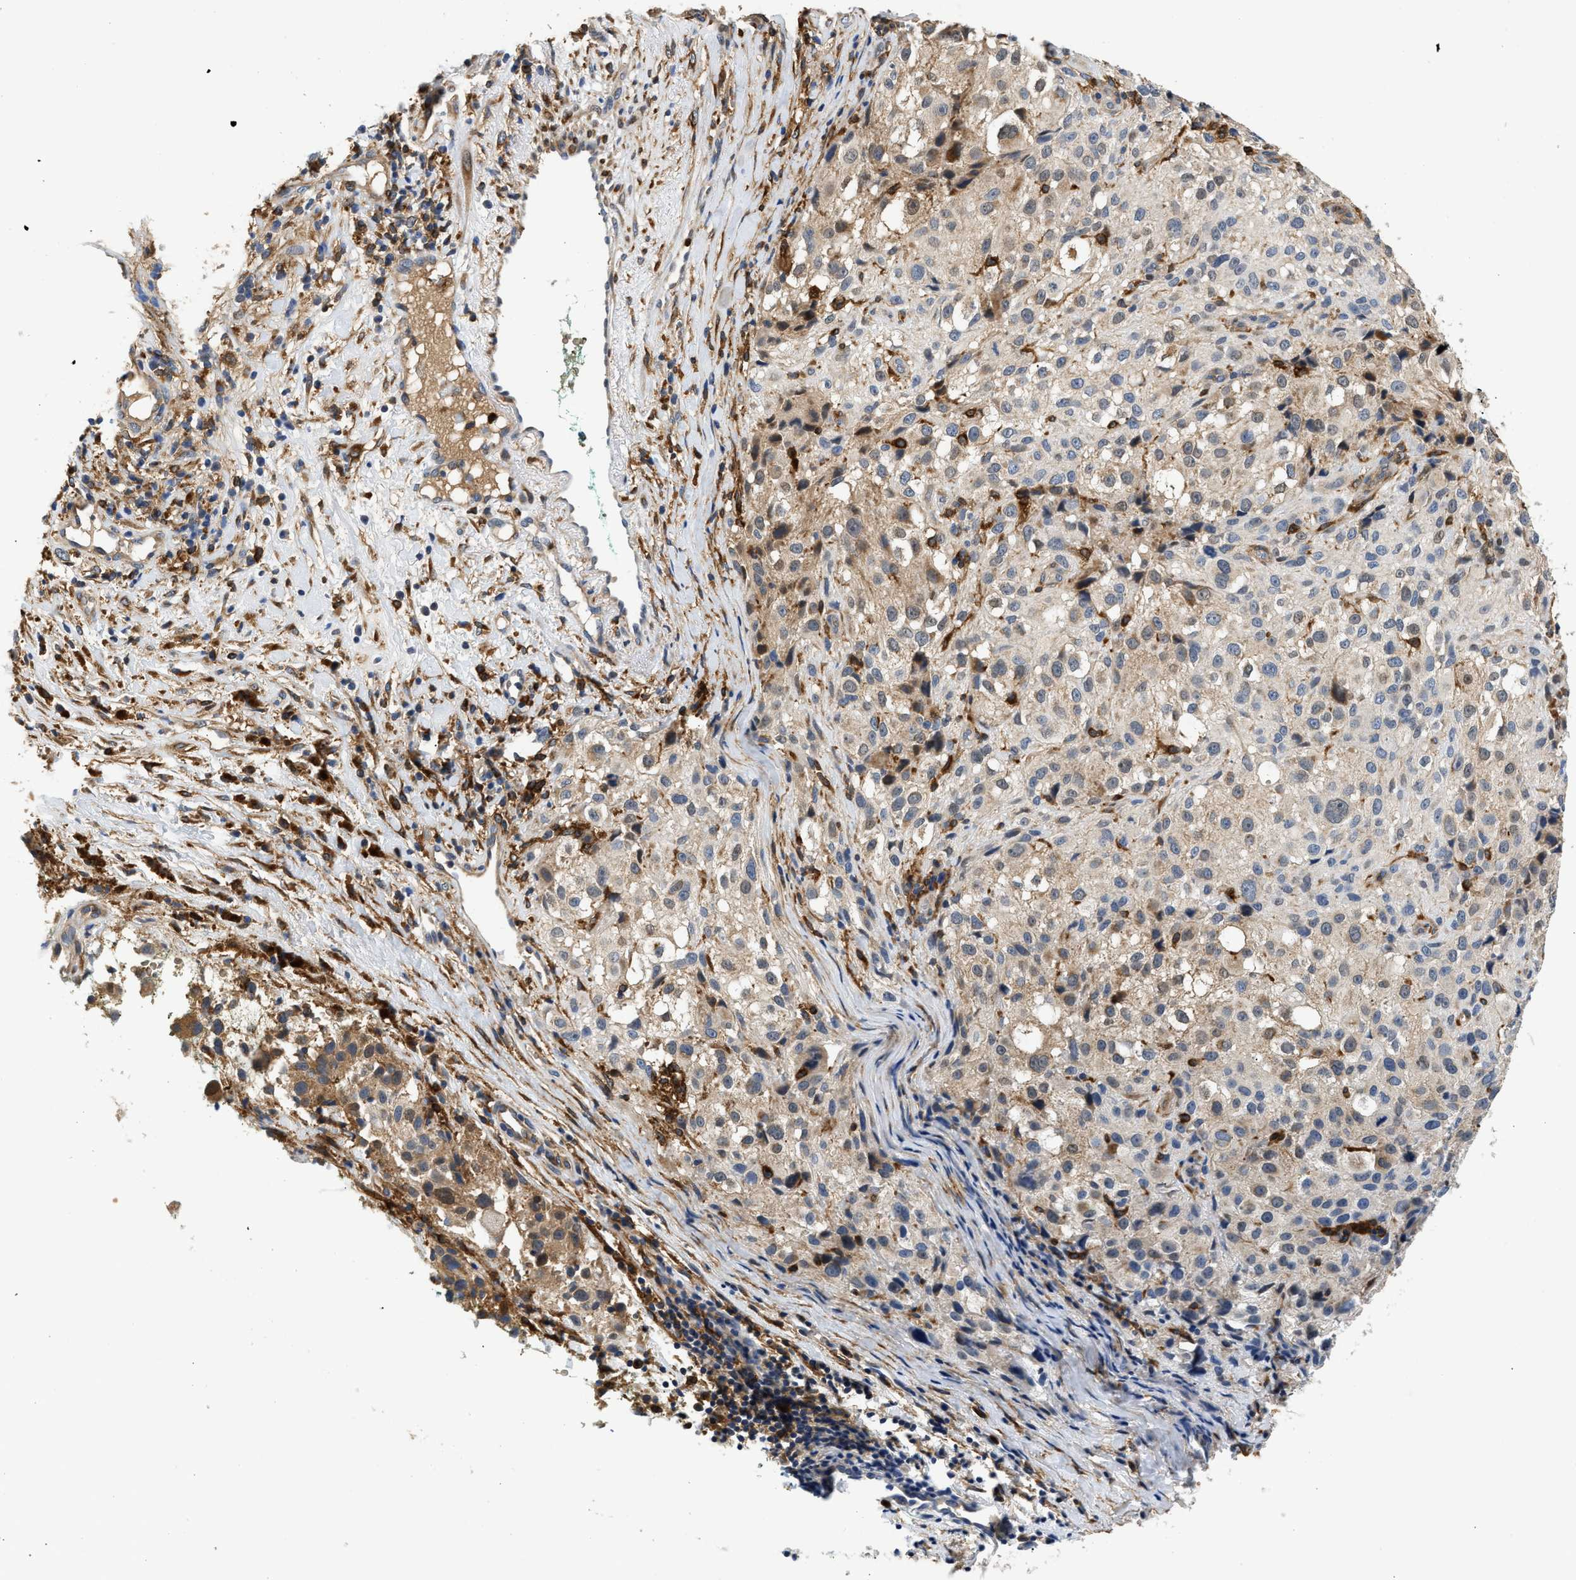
{"staining": {"intensity": "weak", "quantity": ">75%", "location": "cytoplasmic/membranous"}, "tissue": "melanoma", "cell_type": "Tumor cells", "image_type": "cancer", "snomed": [{"axis": "morphology", "description": "Necrosis, NOS"}, {"axis": "morphology", "description": "Malignant melanoma, NOS"}, {"axis": "topography", "description": "Skin"}], "caption": "IHC (DAB) staining of human melanoma demonstrates weak cytoplasmic/membranous protein expression in approximately >75% of tumor cells. (Brightfield microscopy of DAB IHC at high magnification).", "gene": "RAB31", "patient": {"sex": "female", "age": 87}}